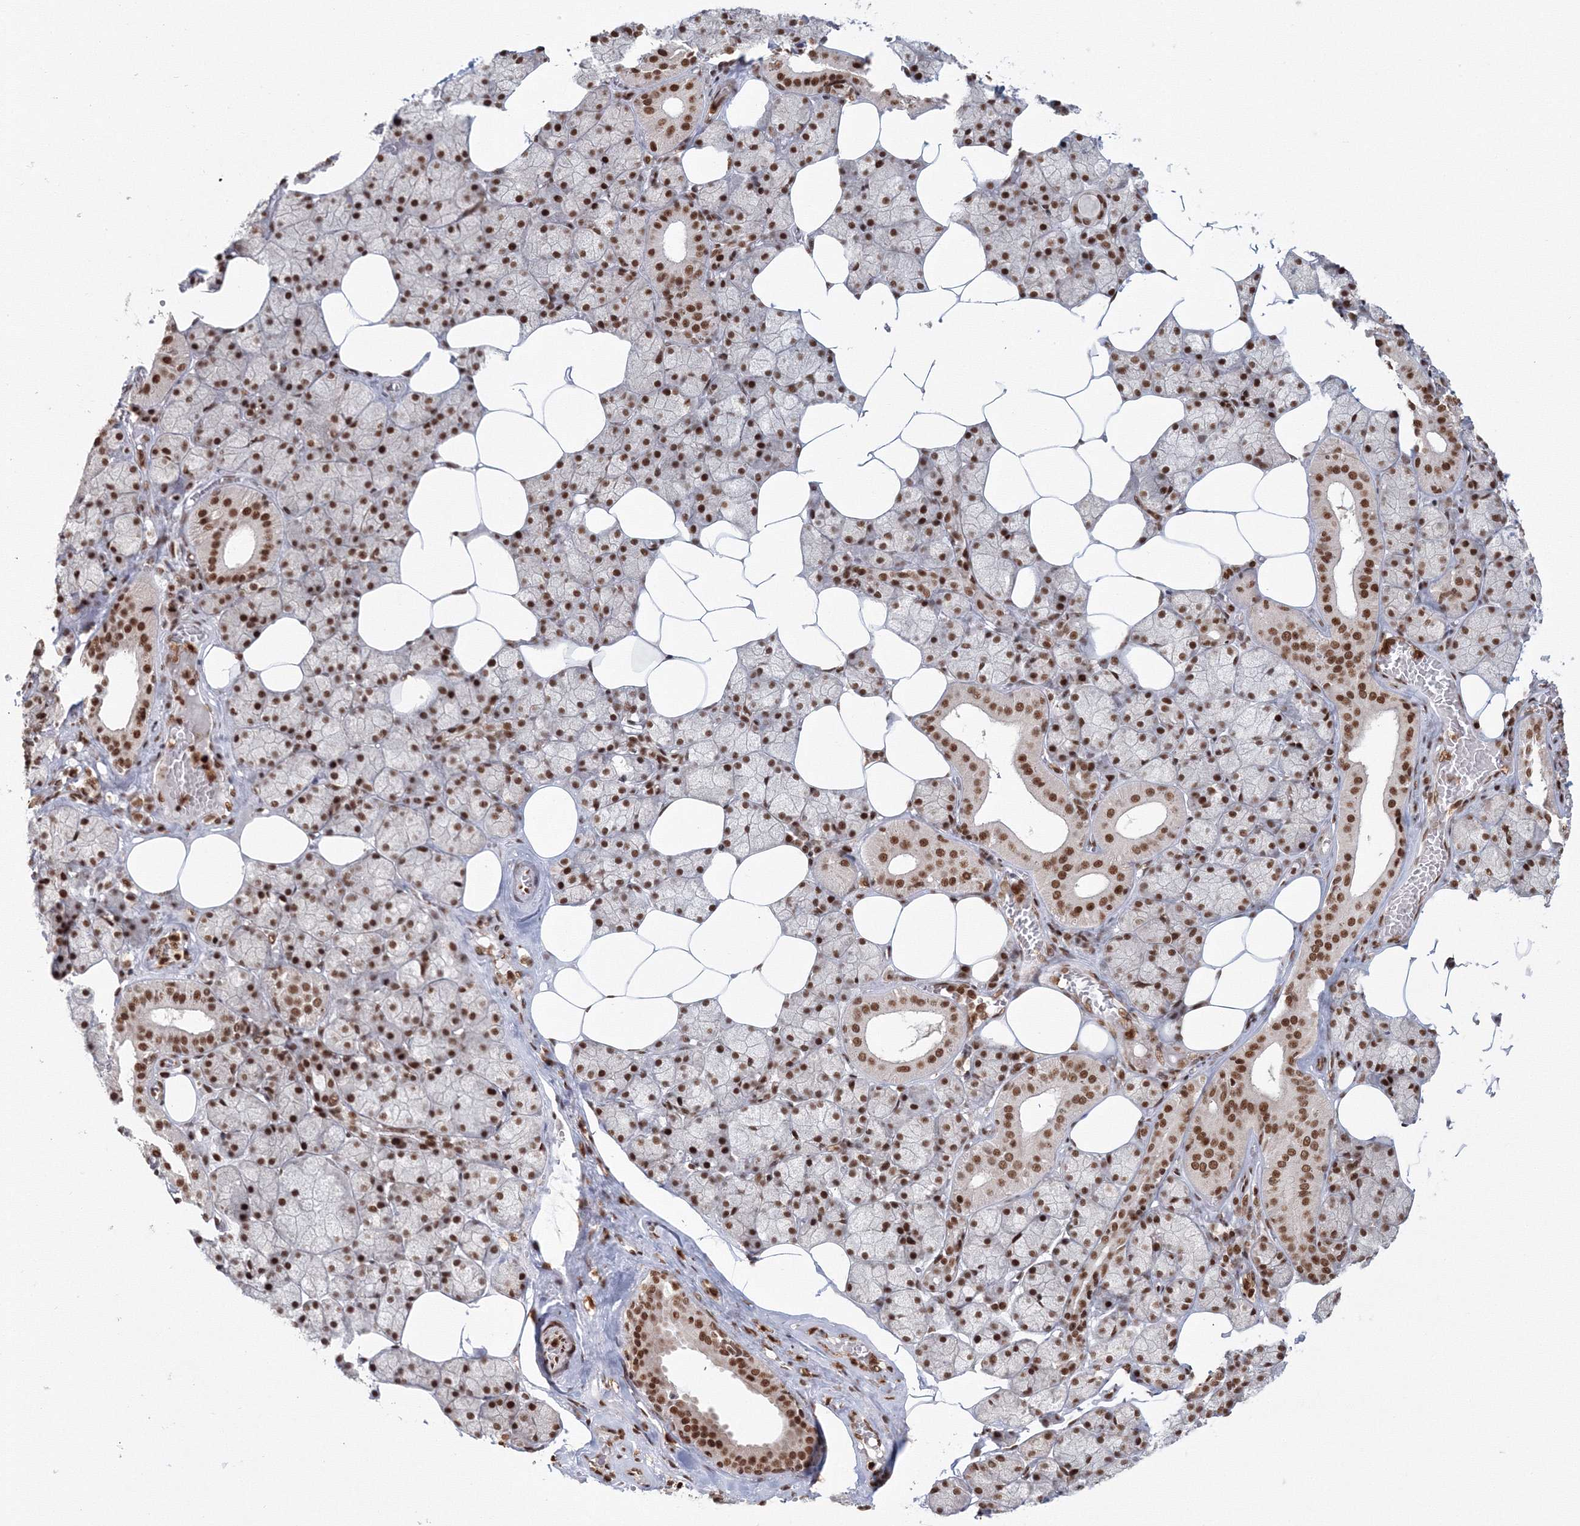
{"staining": {"intensity": "strong", "quantity": ">75%", "location": "nuclear"}, "tissue": "salivary gland", "cell_type": "Glandular cells", "image_type": "normal", "snomed": [{"axis": "morphology", "description": "Normal tissue, NOS"}, {"axis": "topography", "description": "Salivary gland"}], "caption": "This is an image of IHC staining of normal salivary gland, which shows strong expression in the nuclear of glandular cells.", "gene": "KIF20A", "patient": {"sex": "male", "age": 62}}